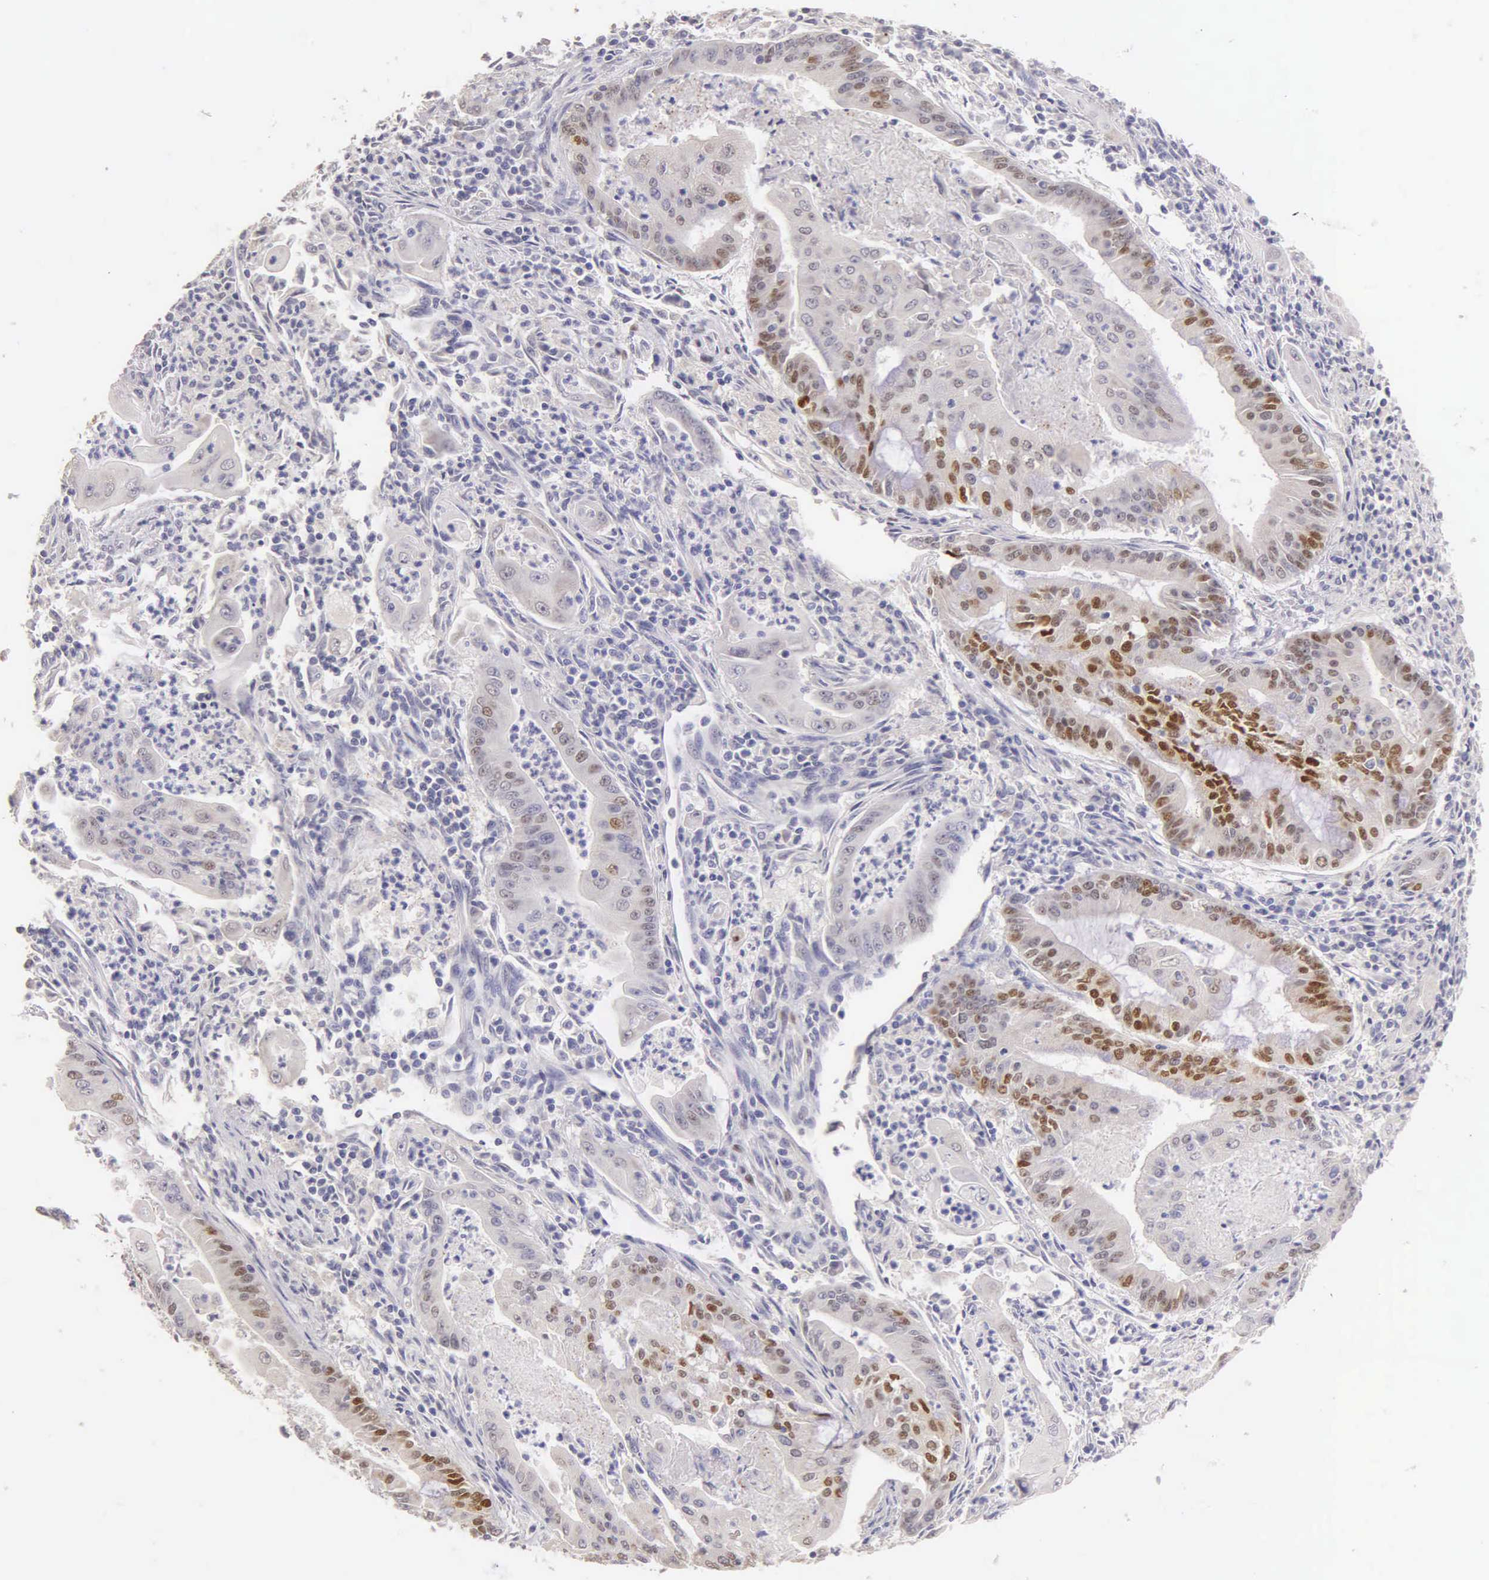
{"staining": {"intensity": "weak", "quantity": "<25%", "location": "nuclear"}, "tissue": "endometrial cancer", "cell_type": "Tumor cells", "image_type": "cancer", "snomed": [{"axis": "morphology", "description": "Adenocarcinoma, NOS"}, {"axis": "topography", "description": "Endometrium"}], "caption": "The IHC micrograph has no significant positivity in tumor cells of endometrial cancer tissue.", "gene": "ESR1", "patient": {"sex": "female", "age": 63}}